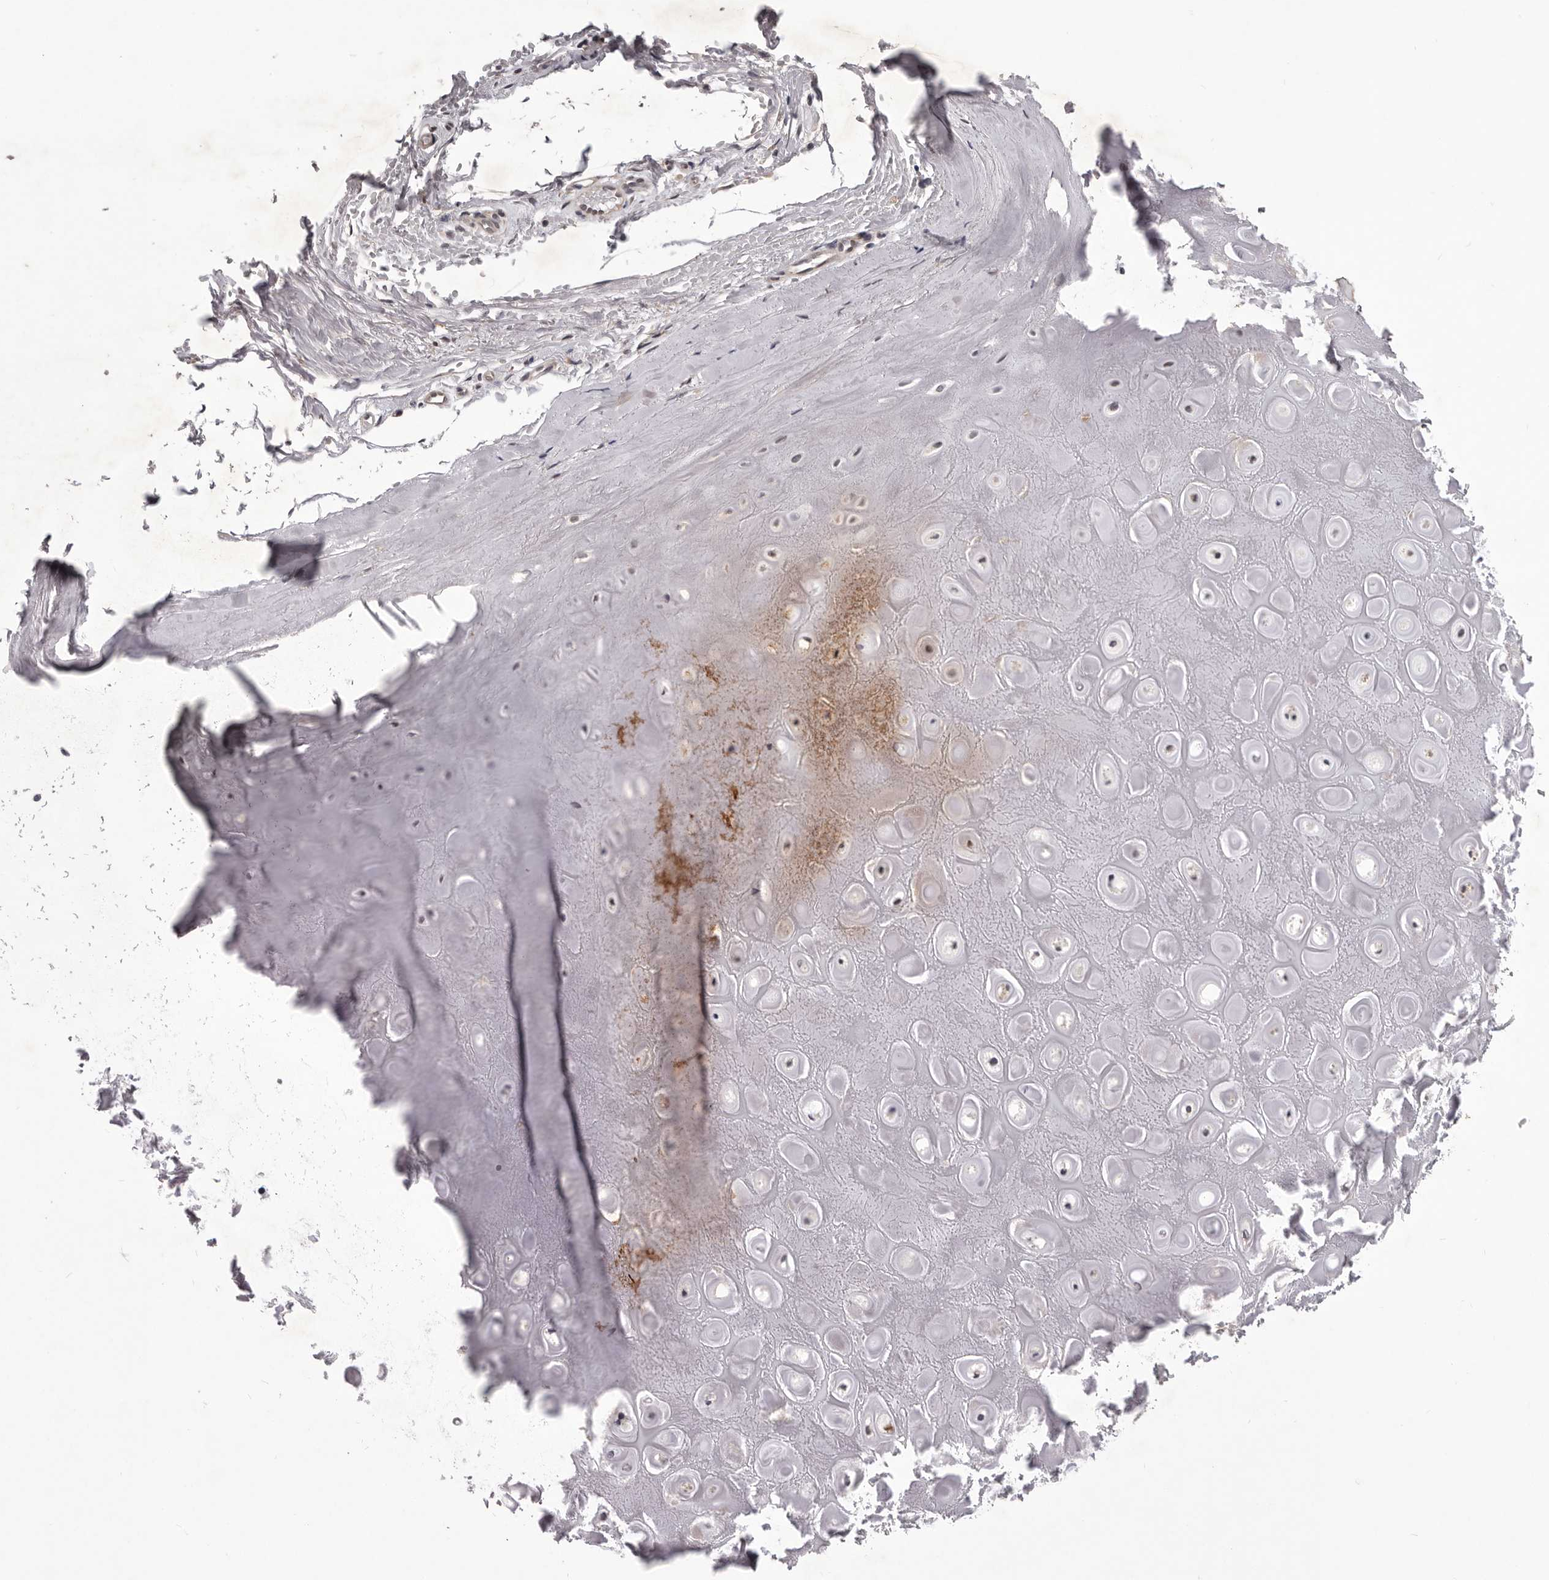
{"staining": {"intensity": "negative", "quantity": "none", "location": "none"}, "tissue": "adipose tissue", "cell_type": "Adipocytes", "image_type": "normal", "snomed": [{"axis": "morphology", "description": "Normal tissue, NOS"}, {"axis": "morphology", "description": "Basal cell carcinoma"}, {"axis": "topography", "description": "Skin"}], "caption": "A high-resolution micrograph shows immunohistochemistry staining of unremarkable adipose tissue, which exhibits no significant positivity in adipocytes.", "gene": "CELF3", "patient": {"sex": "female", "age": 89}}